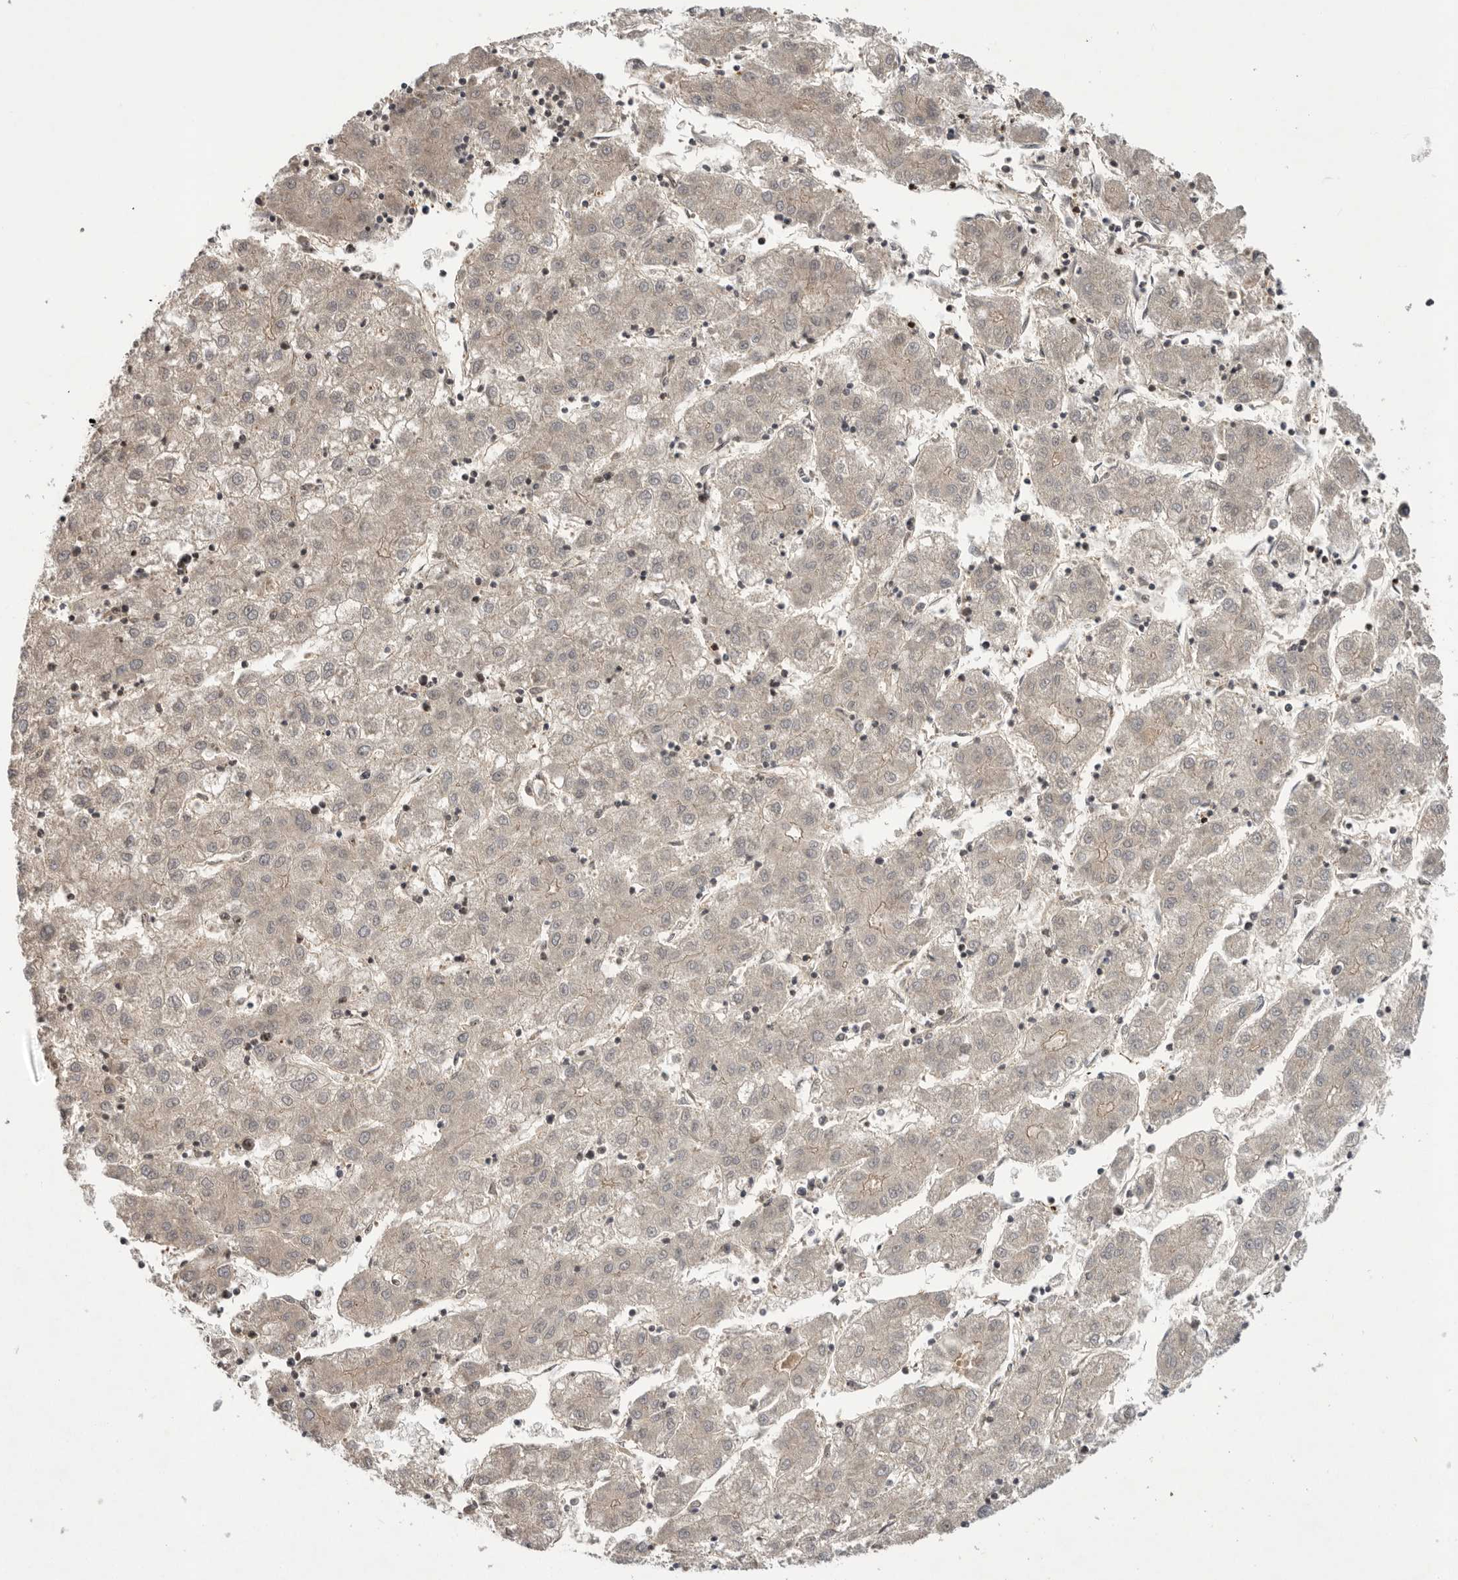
{"staining": {"intensity": "weak", "quantity": "25%-75%", "location": "cytoplasmic/membranous"}, "tissue": "liver cancer", "cell_type": "Tumor cells", "image_type": "cancer", "snomed": [{"axis": "morphology", "description": "Carcinoma, Hepatocellular, NOS"}, {"axis": "topography", "description": "Liver"}], "caption": "This is an image of immunohistochemistry (IHC) staining of liver cancer (hepatocellular carcinoma), which shows weak positivity in the cytoplasmic/membranous of tumor cells.", "gene": "DHDDS", "patient": {"sex": "male", "age": 72}}